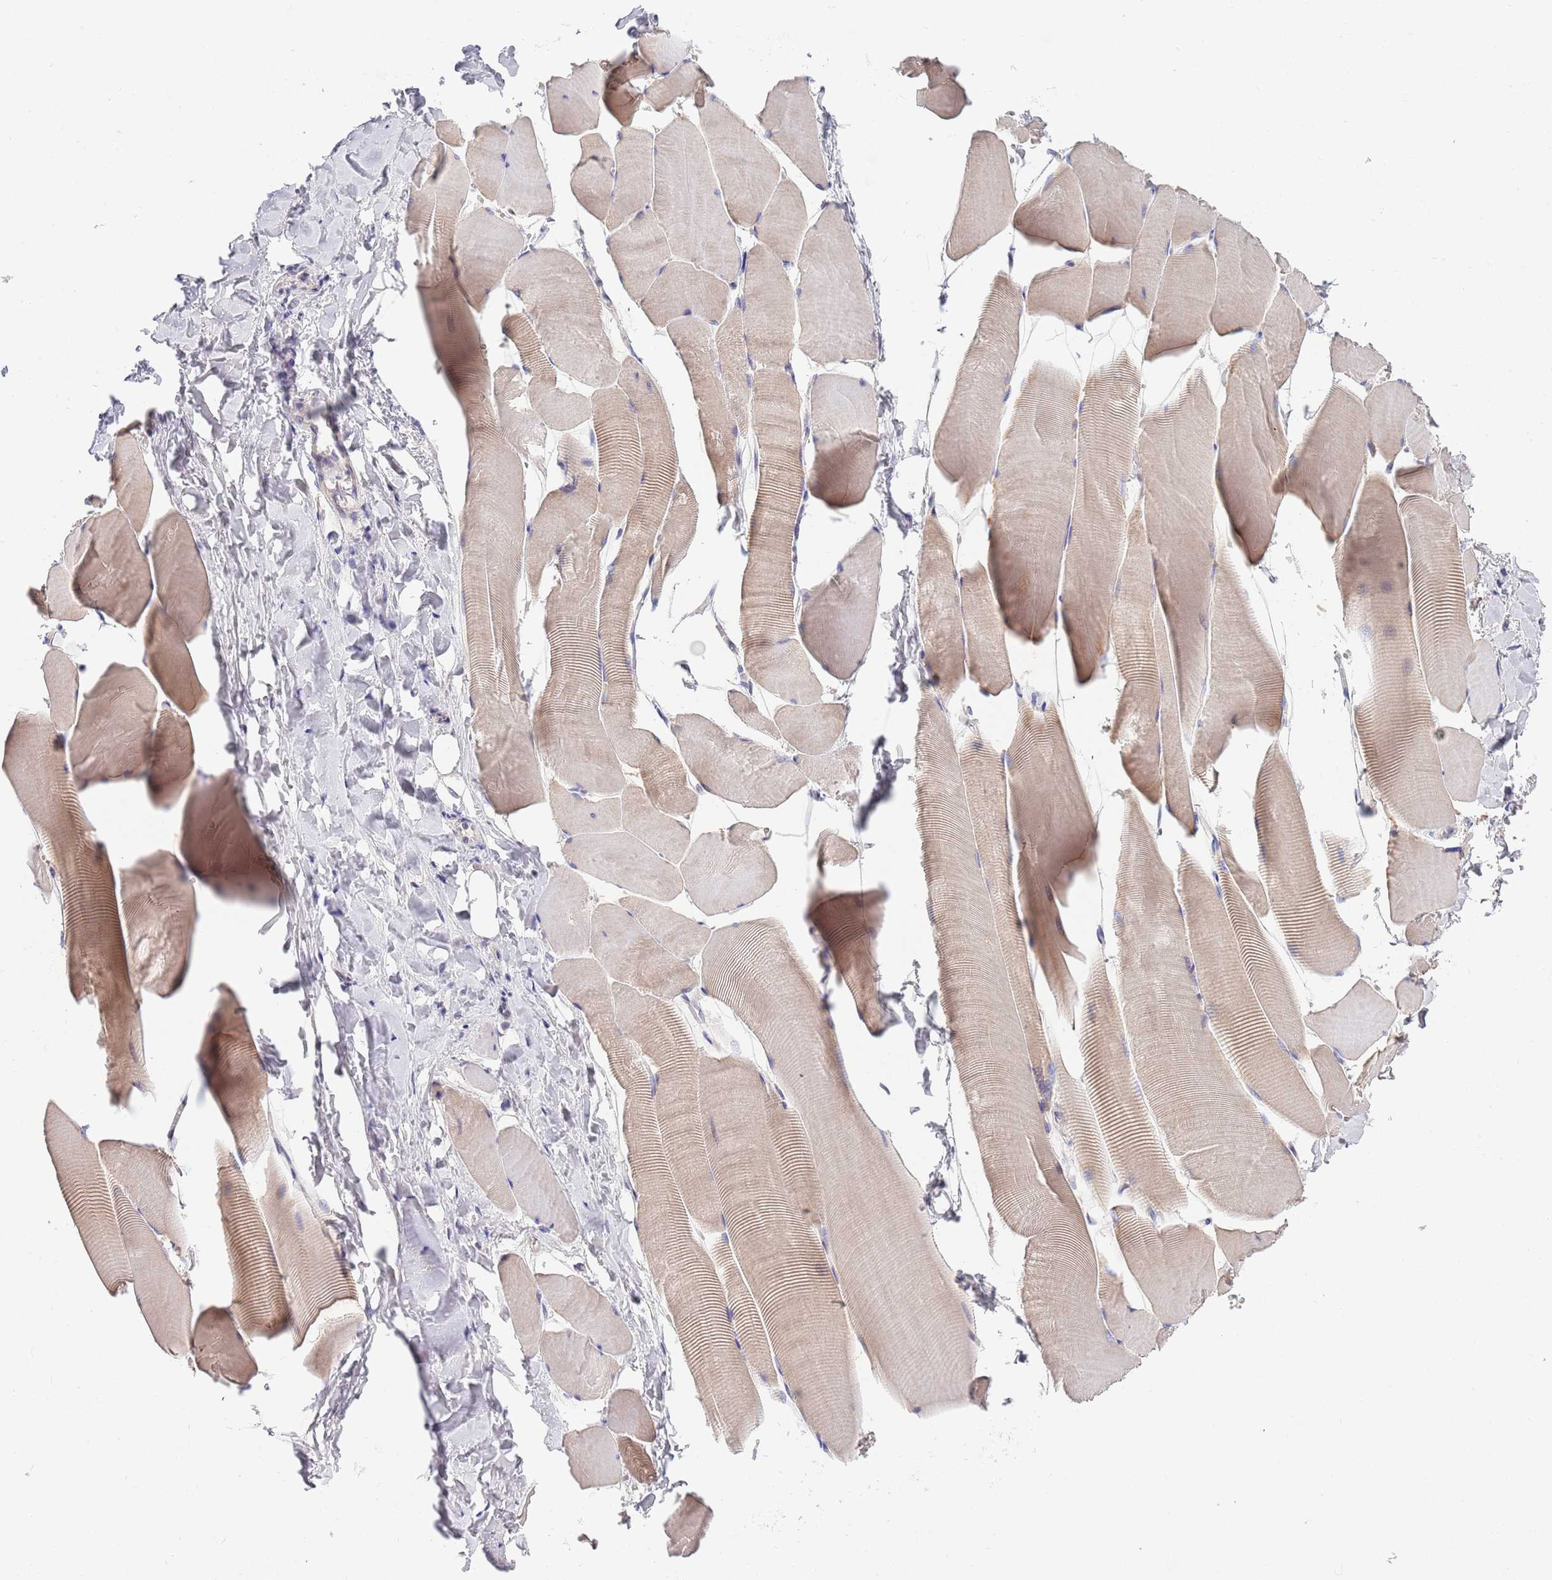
{"staining": {"intensity": "weak", "quantity": "25%-75%", "location": "cytoplasmic/membranous,nuclear"}, "tissue": "skeletal muscle", "cell_type": "Myocytes", "image_type": "normal", "snomed": [{"axis": "morphology", "description": "Normal tissue, NOS"}, {"axis": "topography", "description": "Skeletal muscle"}], "caption": "High-power microscopy captured an IHC photomicrograph of unremarkable skeletal muscle, revealing weak cytoplasmic/membranous,nuclear positivity in approximately 25%-75% of myocytes.", "gene": "NLRP6", "patient": {"sex": "male", "age": 25}}